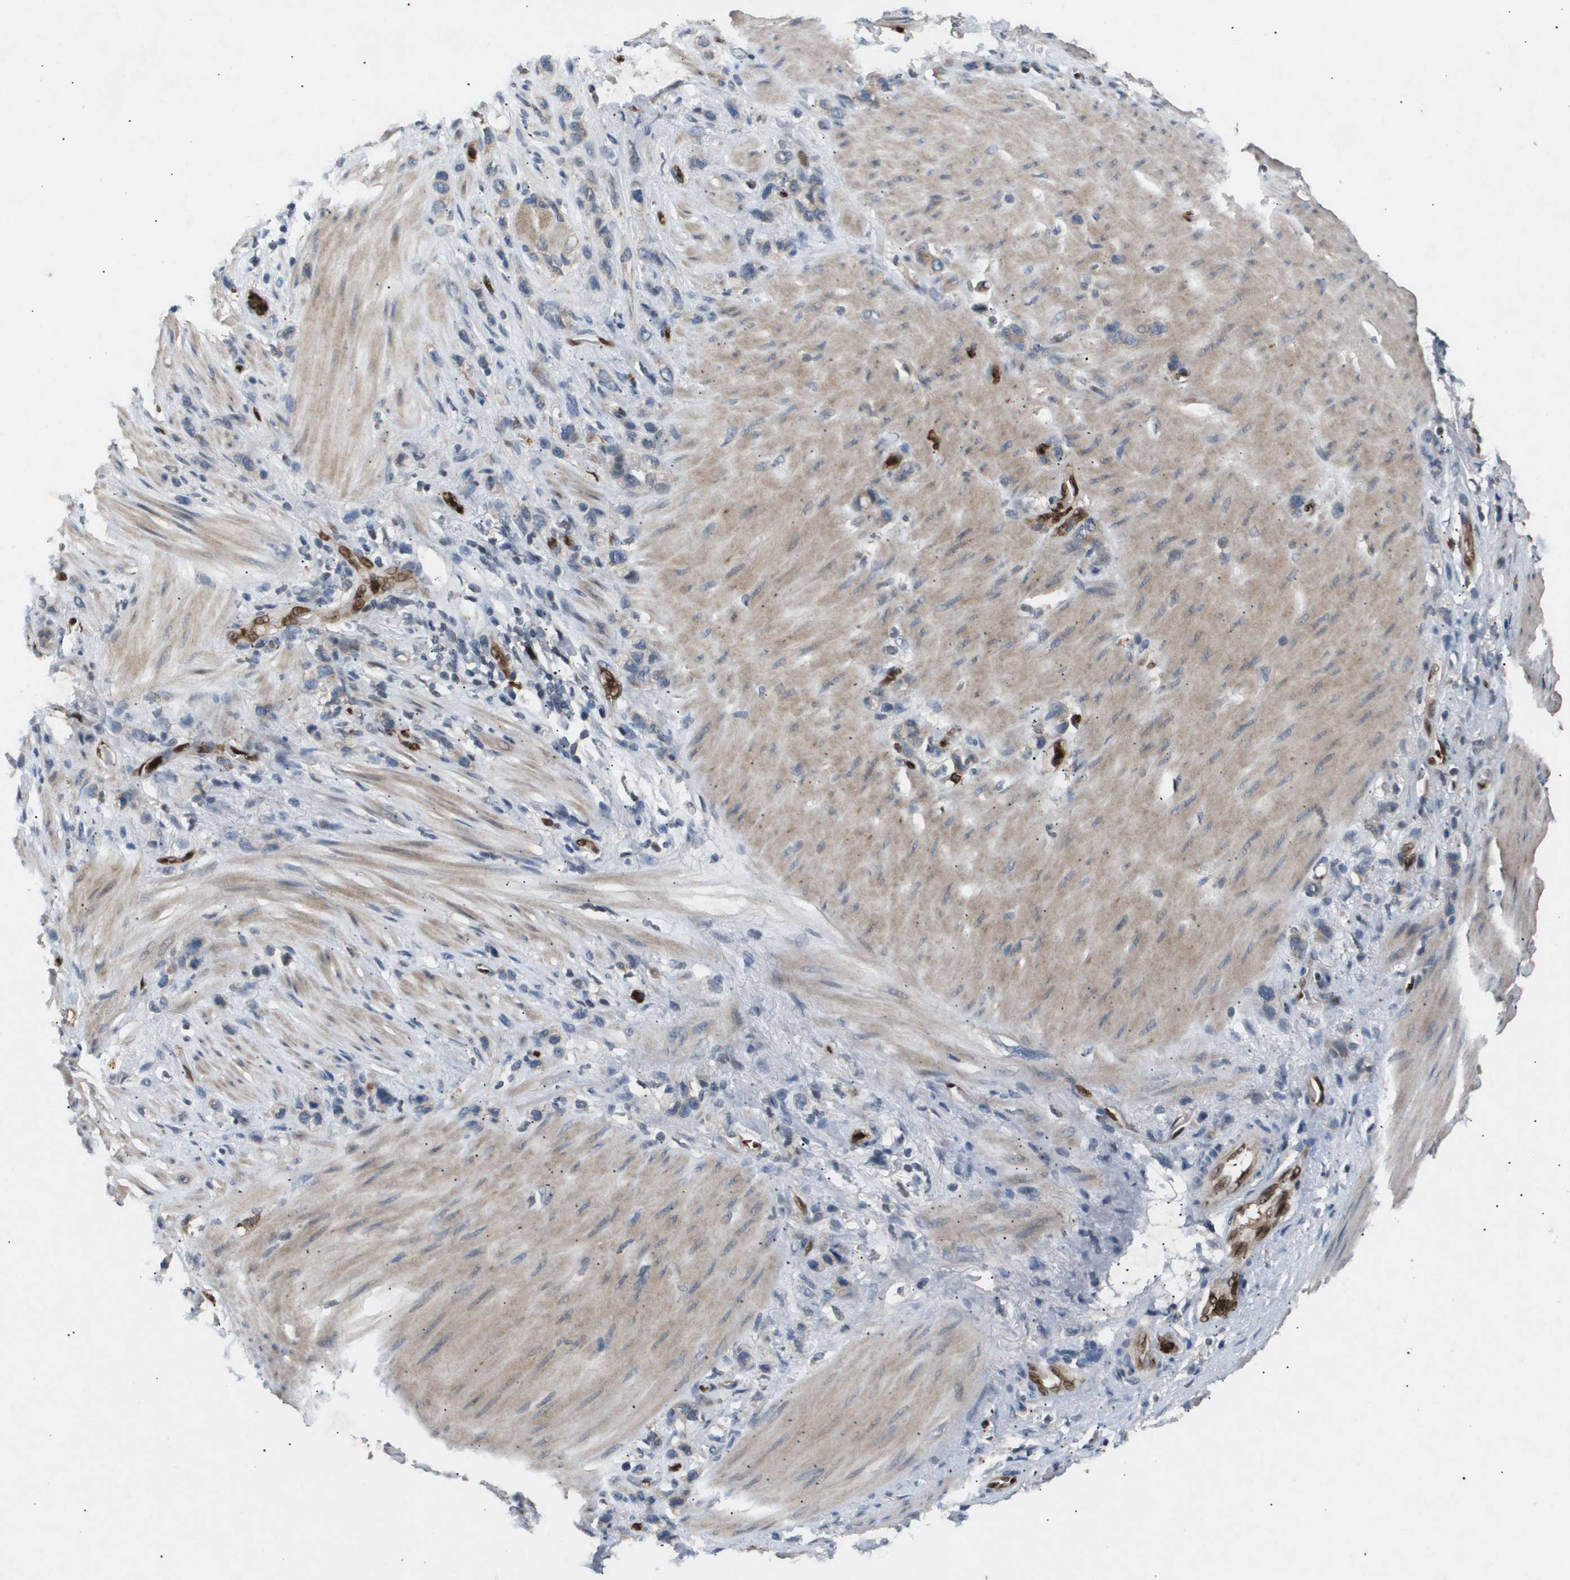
{"staining": {"intensity": "weak", "quantity": "<25%", "location": "cytoplasmic/membranous"}, "tissue": "stomach cancer", "cell_type": "Tumor cells", "image_type": "cancer", "snomed": [{"axis": "morphology", "description": "Normal tissue, NOS"}, {"axis": "morphology", "description": "Adenocarcinoma, NOS"}, {"axis": "morphology", "description": "Adenocarcinoma, High grade"}, {"axis": "topography", "description": "Stomach, upper"}, {"axis": "topography", "description": "Stomach"}], "caption": "Immunohistochemical staining of human stomach cancer (high-grade adenocarcinoma) demonstrates no significant expression in tumor cells.", "gene": "ERG", "patient": {"sex": "female", "age": 65}}